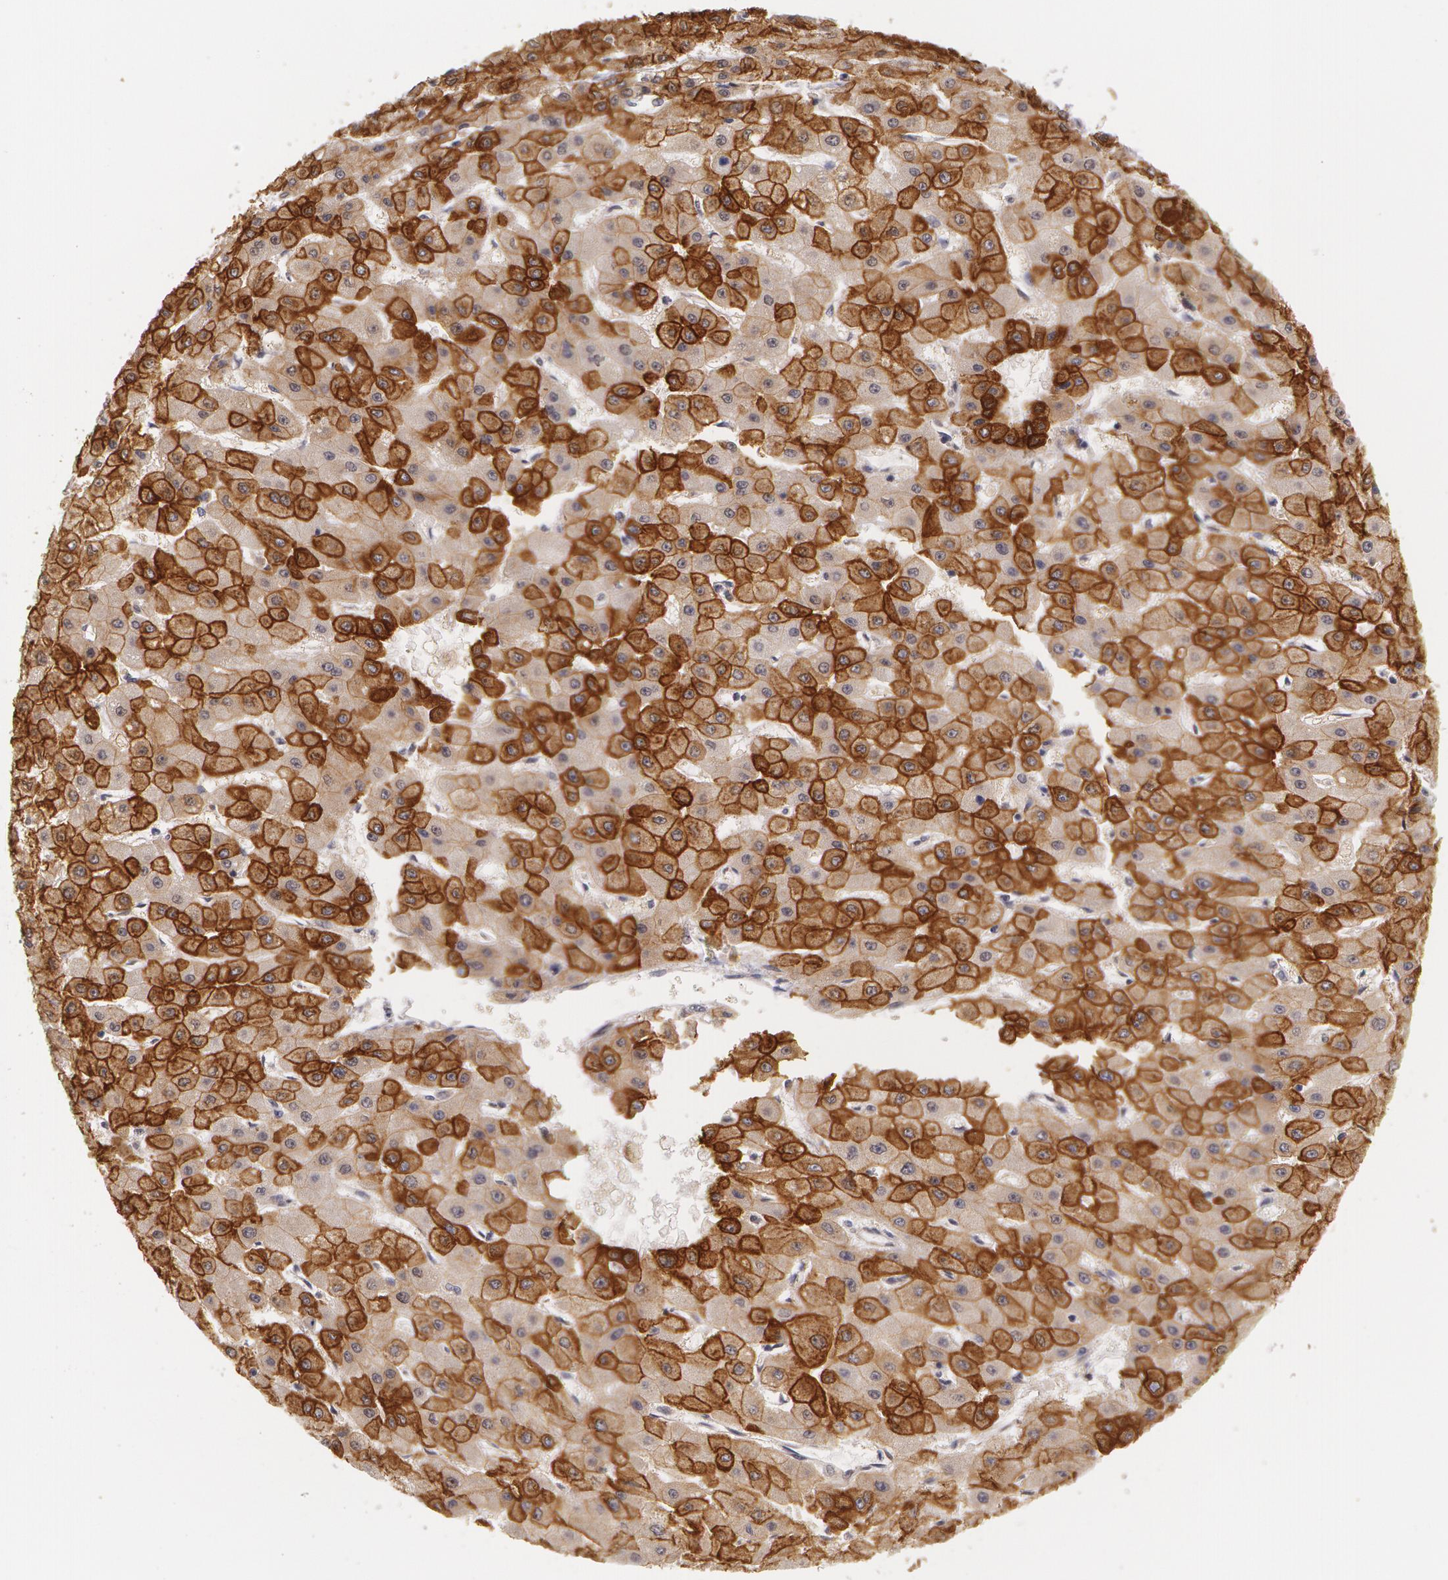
{"staining": {"intensity": "strong", "quantity": "25%-75%", "location": "cytoplasmic/membranous"}, "tissue": "liver cancer", "cell_type": "Tumor cells", "image_type": "cancer", "snomed": [{"axis": "morphology", "description": "Carcinoma, Hepatocellular, NOS"}, {"axis": "topography", "description": "Liver"}], "caption": "About 25%-75% of tumor cells in human liver cancer reveal strong cytoplasmic/membranous protein positivity as visualized by brown immunohistochemical staining.", "gene": "KRT18", "patient": {"sex": "female", "age": 52}}